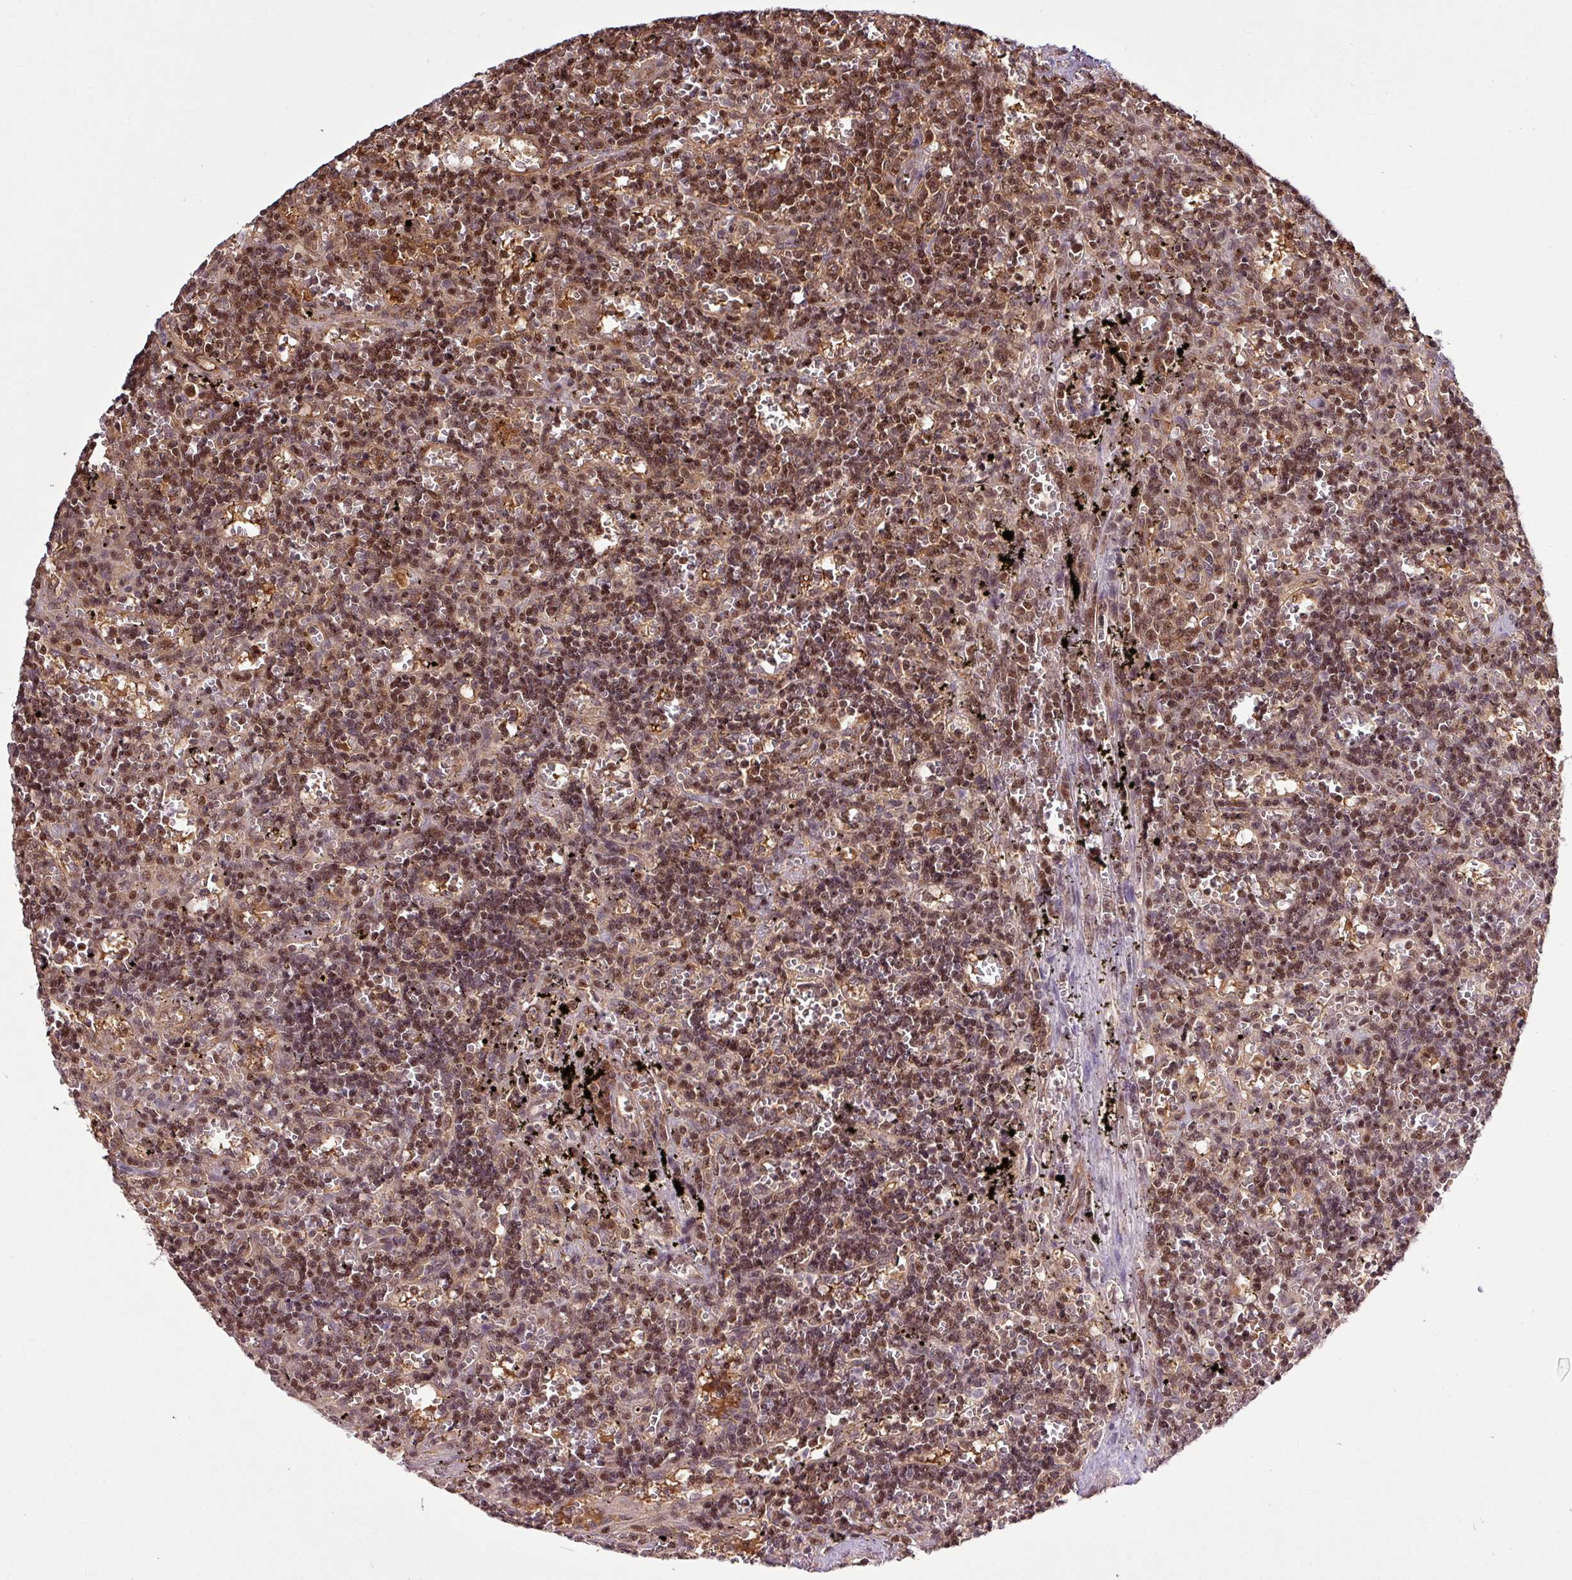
{"staining": {"intensity": "moderate", "quantity": ">75%", "location": "nuclear"}, "tissue": "lymphoma", "cell_type": "Tumor cells", "image_type": "cancer", "snomed": [{"axis": "morphology", "description": "Malignant lymphoma, non-Hodgkin's type, Low grade"}, {"axis": "topography", "description": "Spleen"}], "caption": "A photomicrograph of malignant lymphoma, non-Hodgkin's type (low-grade) stained for a protein shows moderate nuclear brown staining in tumor cells. (Stains: DAB (3,3'-diaminobenzidine) in brown, nuclei in blue, Microscopy: brightfield microscopy at high magnification).", "gene": "ITPKC", "patient": {"sex": "male", "age": 60}}